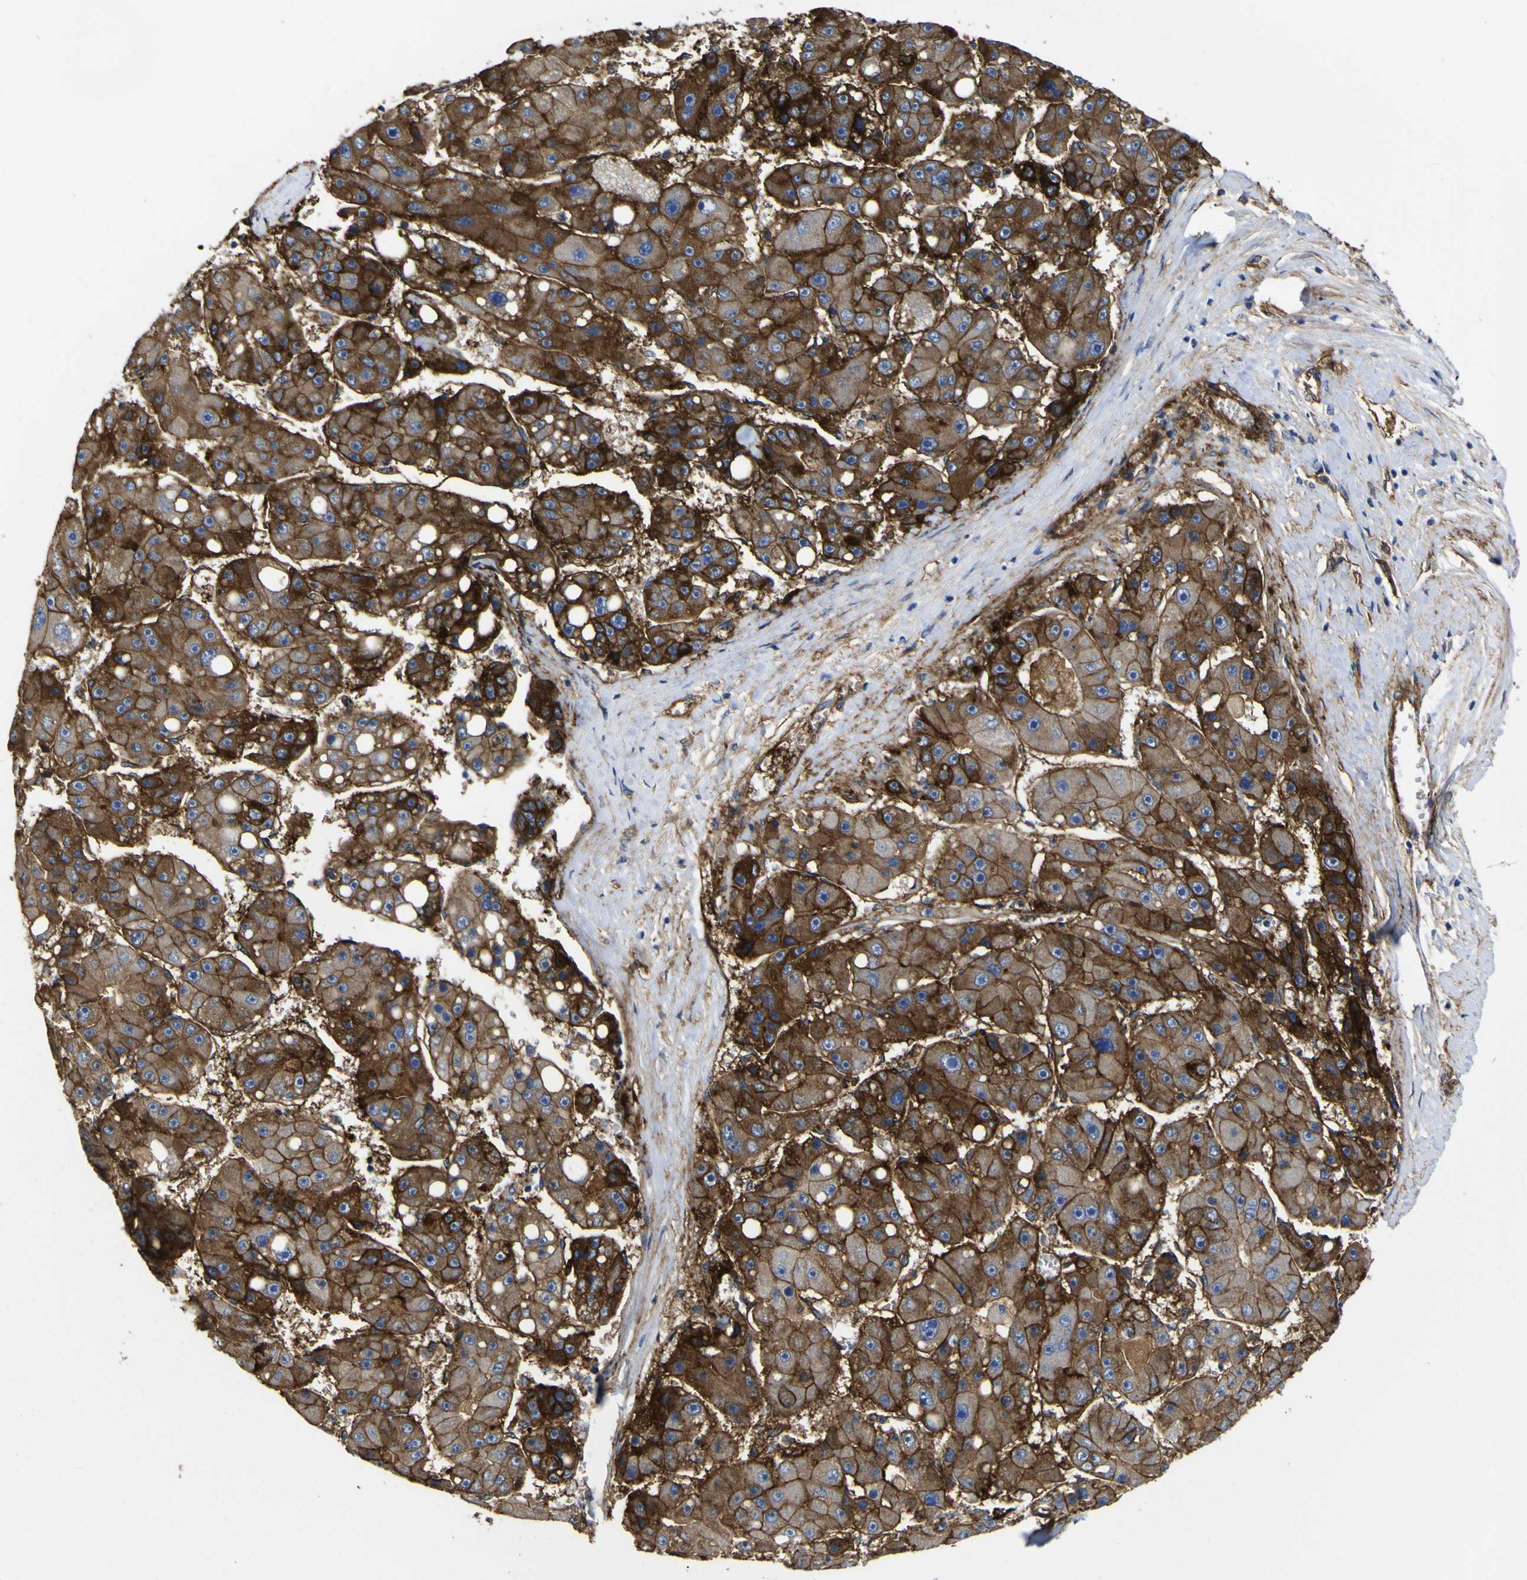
{"staining": {"intensity": "moderate", "quantity": ">75%", "location": "cytoplasmic/membranous"}, "tissue": "liver cancer", "cell_type": "Tumor cells", "image_type": "cancer", "snomed": [{"axis": "morphology", "description": "Carcinoma, Hepatocellular, NOS"}, {"axis": "topography", "description": "Liver"}], "caption": "Immunohistochemical staining of hepatocellular carcinoma (liver) demonstrates medium levels of moderate cytoplasmic/membranous protein positivity in about >75% of tumor cells.", "gene": "CD151", "patient": {"sex": "female", "age": 61}}